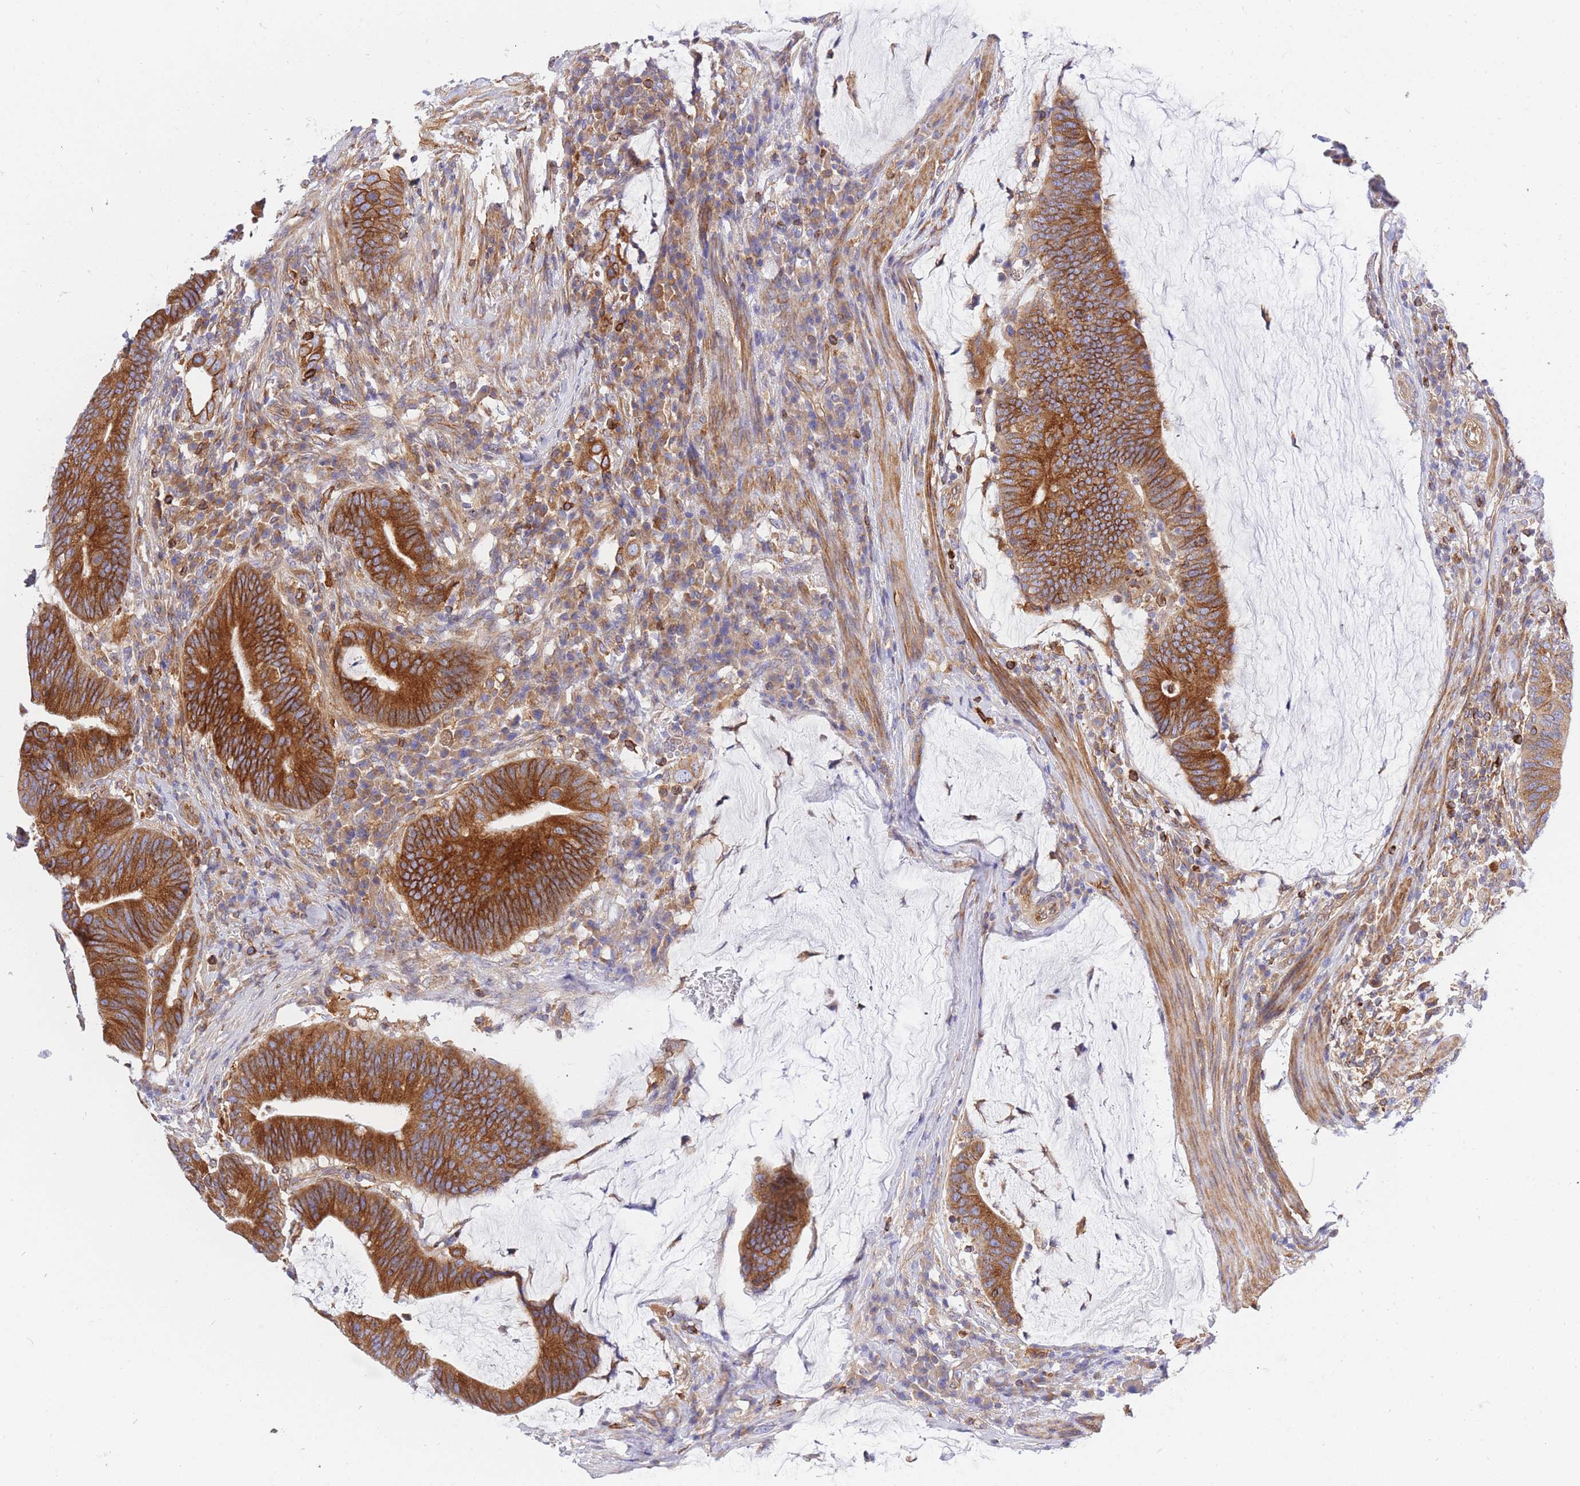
{"staining": {"intensity": "strong", "quantity": ">75%", "location": "cytoplasmic/membranous"}, "tissue": "colorectal cancer", "cell_type": "Tumor cells", "image_type": "cancer", "snomed": [{"axis": "morphology", "description": "Adenocarcinoma, NOS"}, {"axis": "topography", "description": "Colon"}], "caption": "IHC micrograph of neoplastic tissue: human colorectal cancer (adenocarcinoma) stained using IHC displays high levels of strong protein expression localized specifically in the cytoplasmic/membranous of tumor cells, appearing as a cytoplasmic/membranous brown color.", "gene": "REM1", "patient": {"sex": "female", "age": 66}}